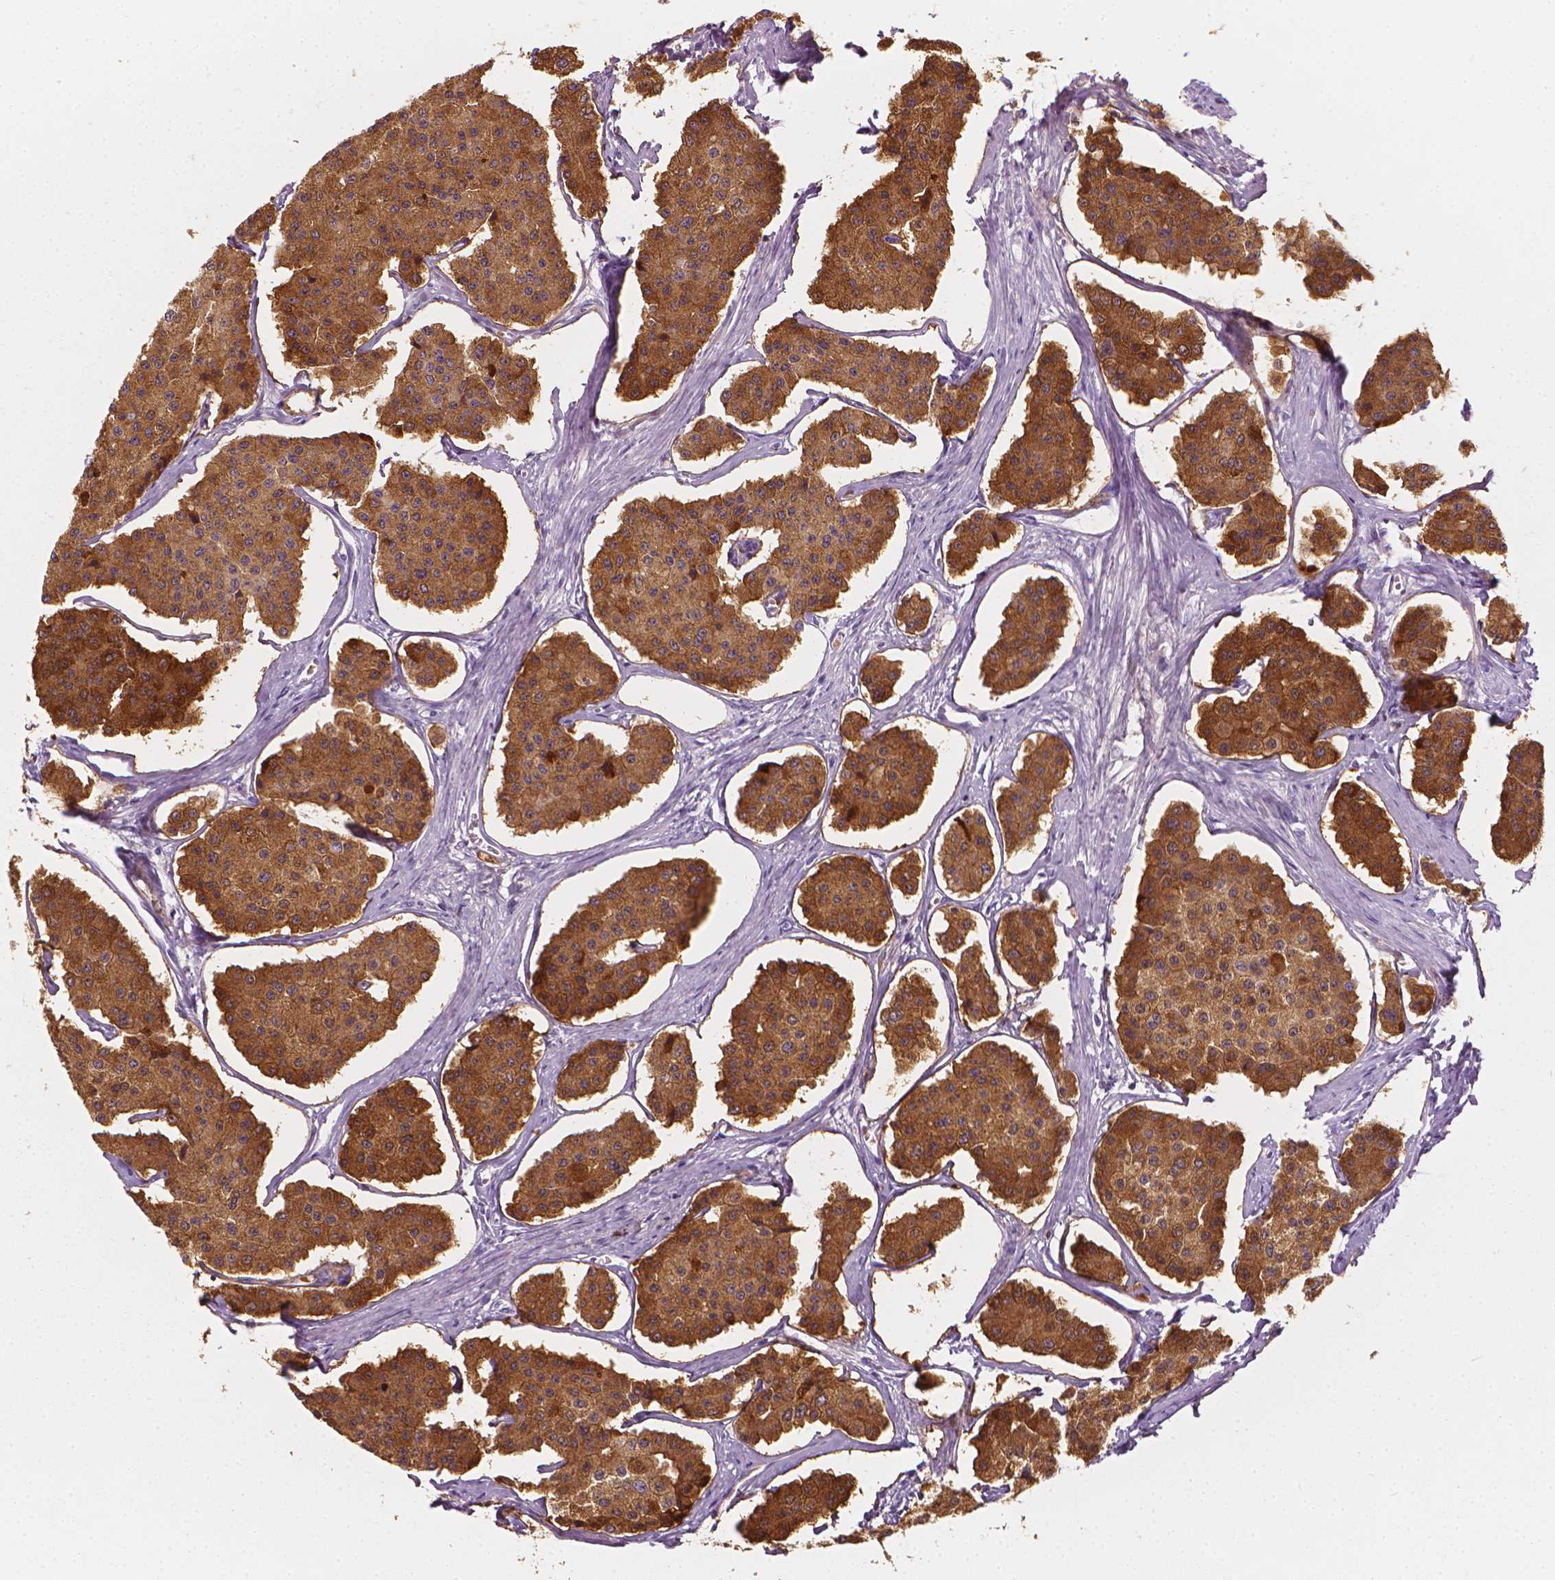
{"staining": {"intensity": "strong", "quantity": ">75%", "location": "cytoplasmic/membranous"}, "tissue": "carcinoid", "cell_type": "Tumor cells", "image_type": "cancer", "snomed": [{"axis": "morphology", "description": "Carcinoid, malignant, NOS"}, {"axis": "topography", "description": "Small intestine"}], "caption": "A brown stain shows strong cytoplasmic/membranous expression of a protein in human carcinoid tumor cells.", "gene": "SCG3", "patient": {"sex": "female", "age": 65}}